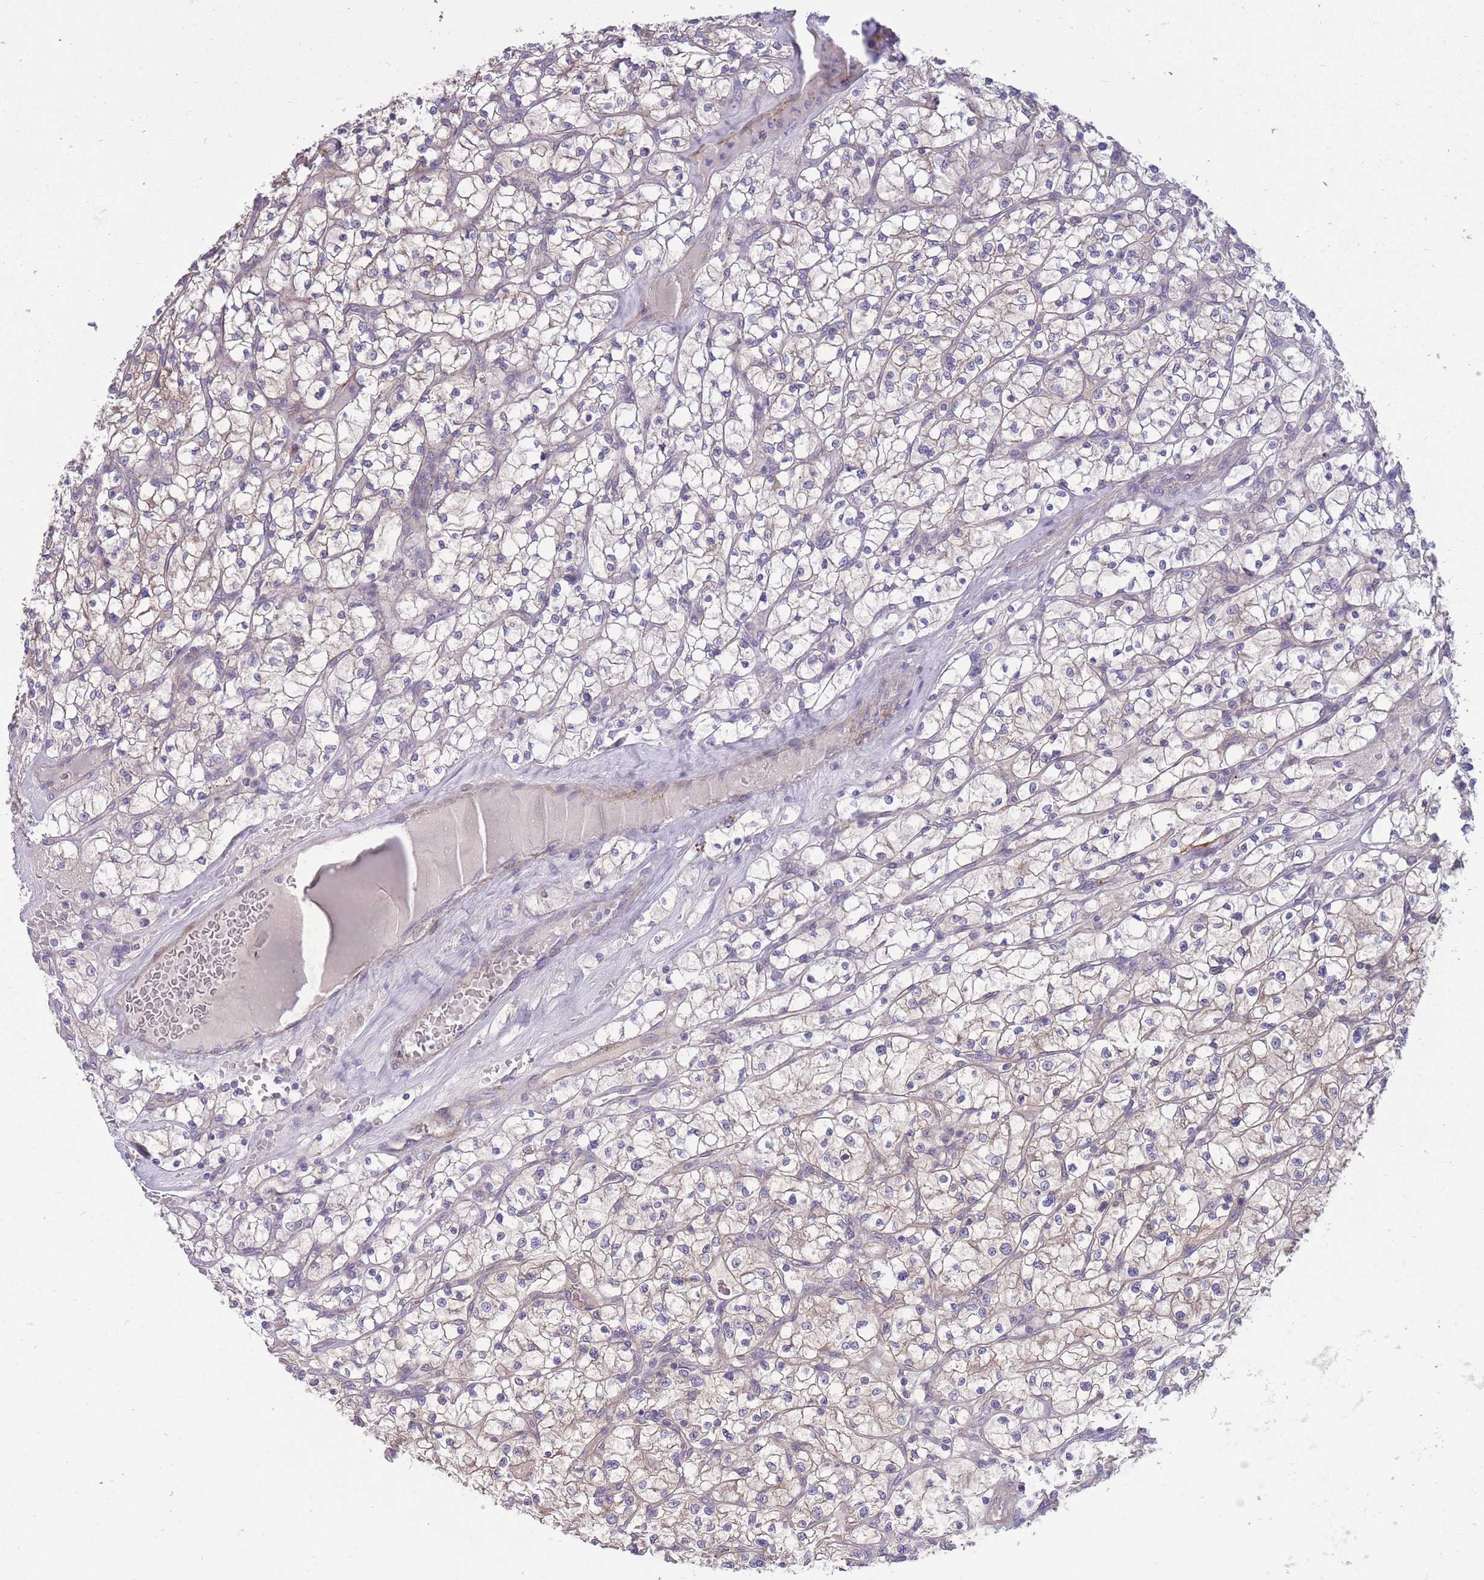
{"staining": {"intensity": "negative", "quantity": "none", "location": "none"}, "tissue": "renal cancer", "cell_type": "Tumor cells", "image_type": "cancer", "snomed": [{"axis": "morphology", "description": "Adenocarcinoma, NOS"}, {"axis": "topography", "description": "Kidney"}], "caption": "DAB immunohistochemical staining of renal cancer reveals no significant positivity in tumor cells.", "gene": "RGS11", "patient": {"sex": "female", "age": 64}}